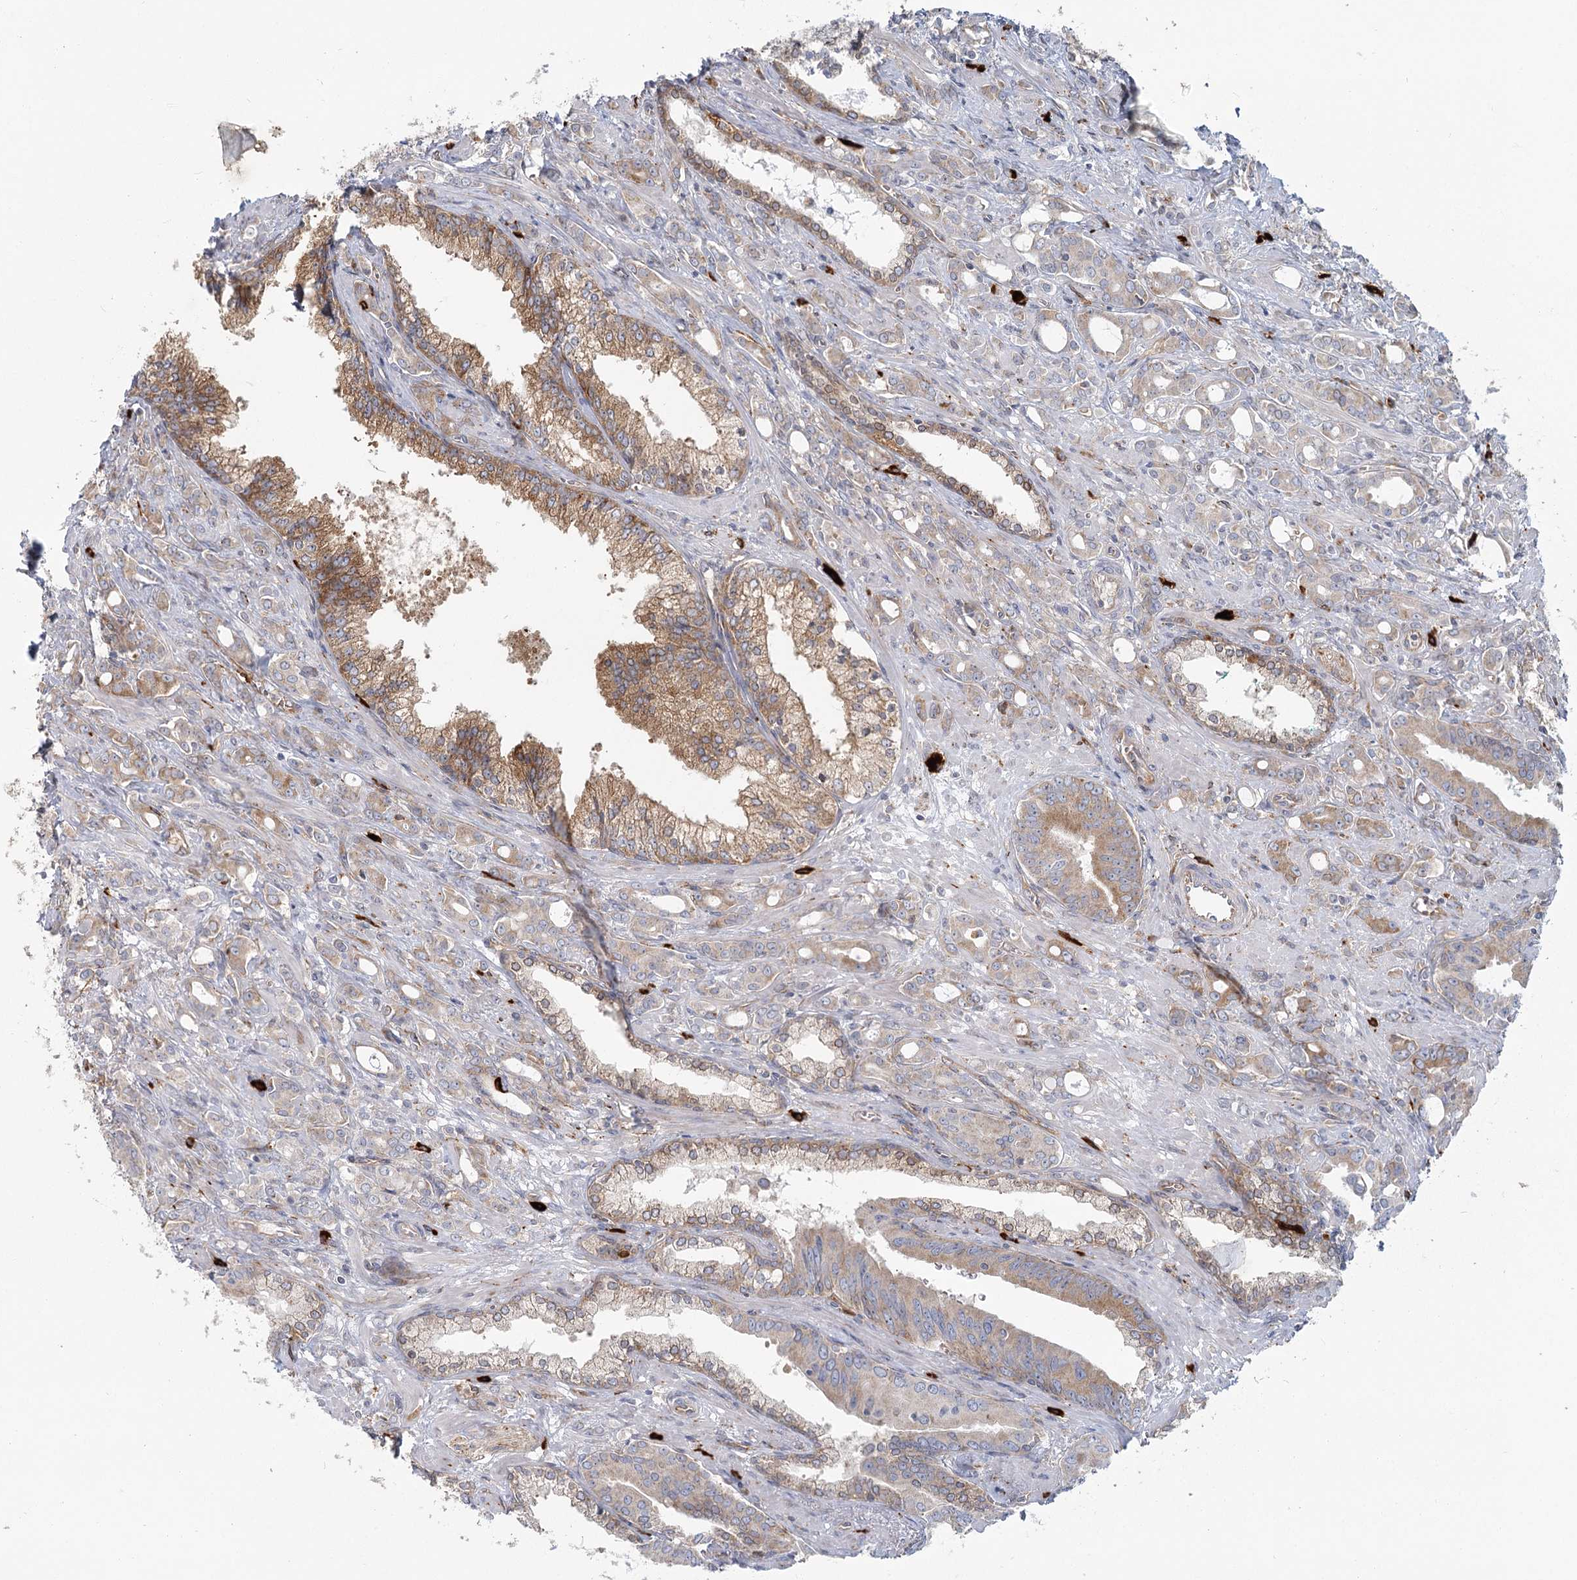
{"staining": {"intensity": "moderate", "quantity": "25%-75%", "location": "cytoplasmic/membranous"}, "tissue": "prostate cancer", "cell_type": "Tumor cells", "image_type": "cancer", "snomed": [{"axis": "morphology", "description": "Adenocarcinoma, High grade"}, {"axis": "topography", "description": "Prostate"}], "caption": "Immunohistochemical staining of prostate cancer (high-grade adenocarcinoma) displays medium levels of moderate cytoplasmic/membranous positivity in approximately 25%-75% of tumor cells.", "gene": "HARS2", "patient": {"sex": "male", "age": 72}}